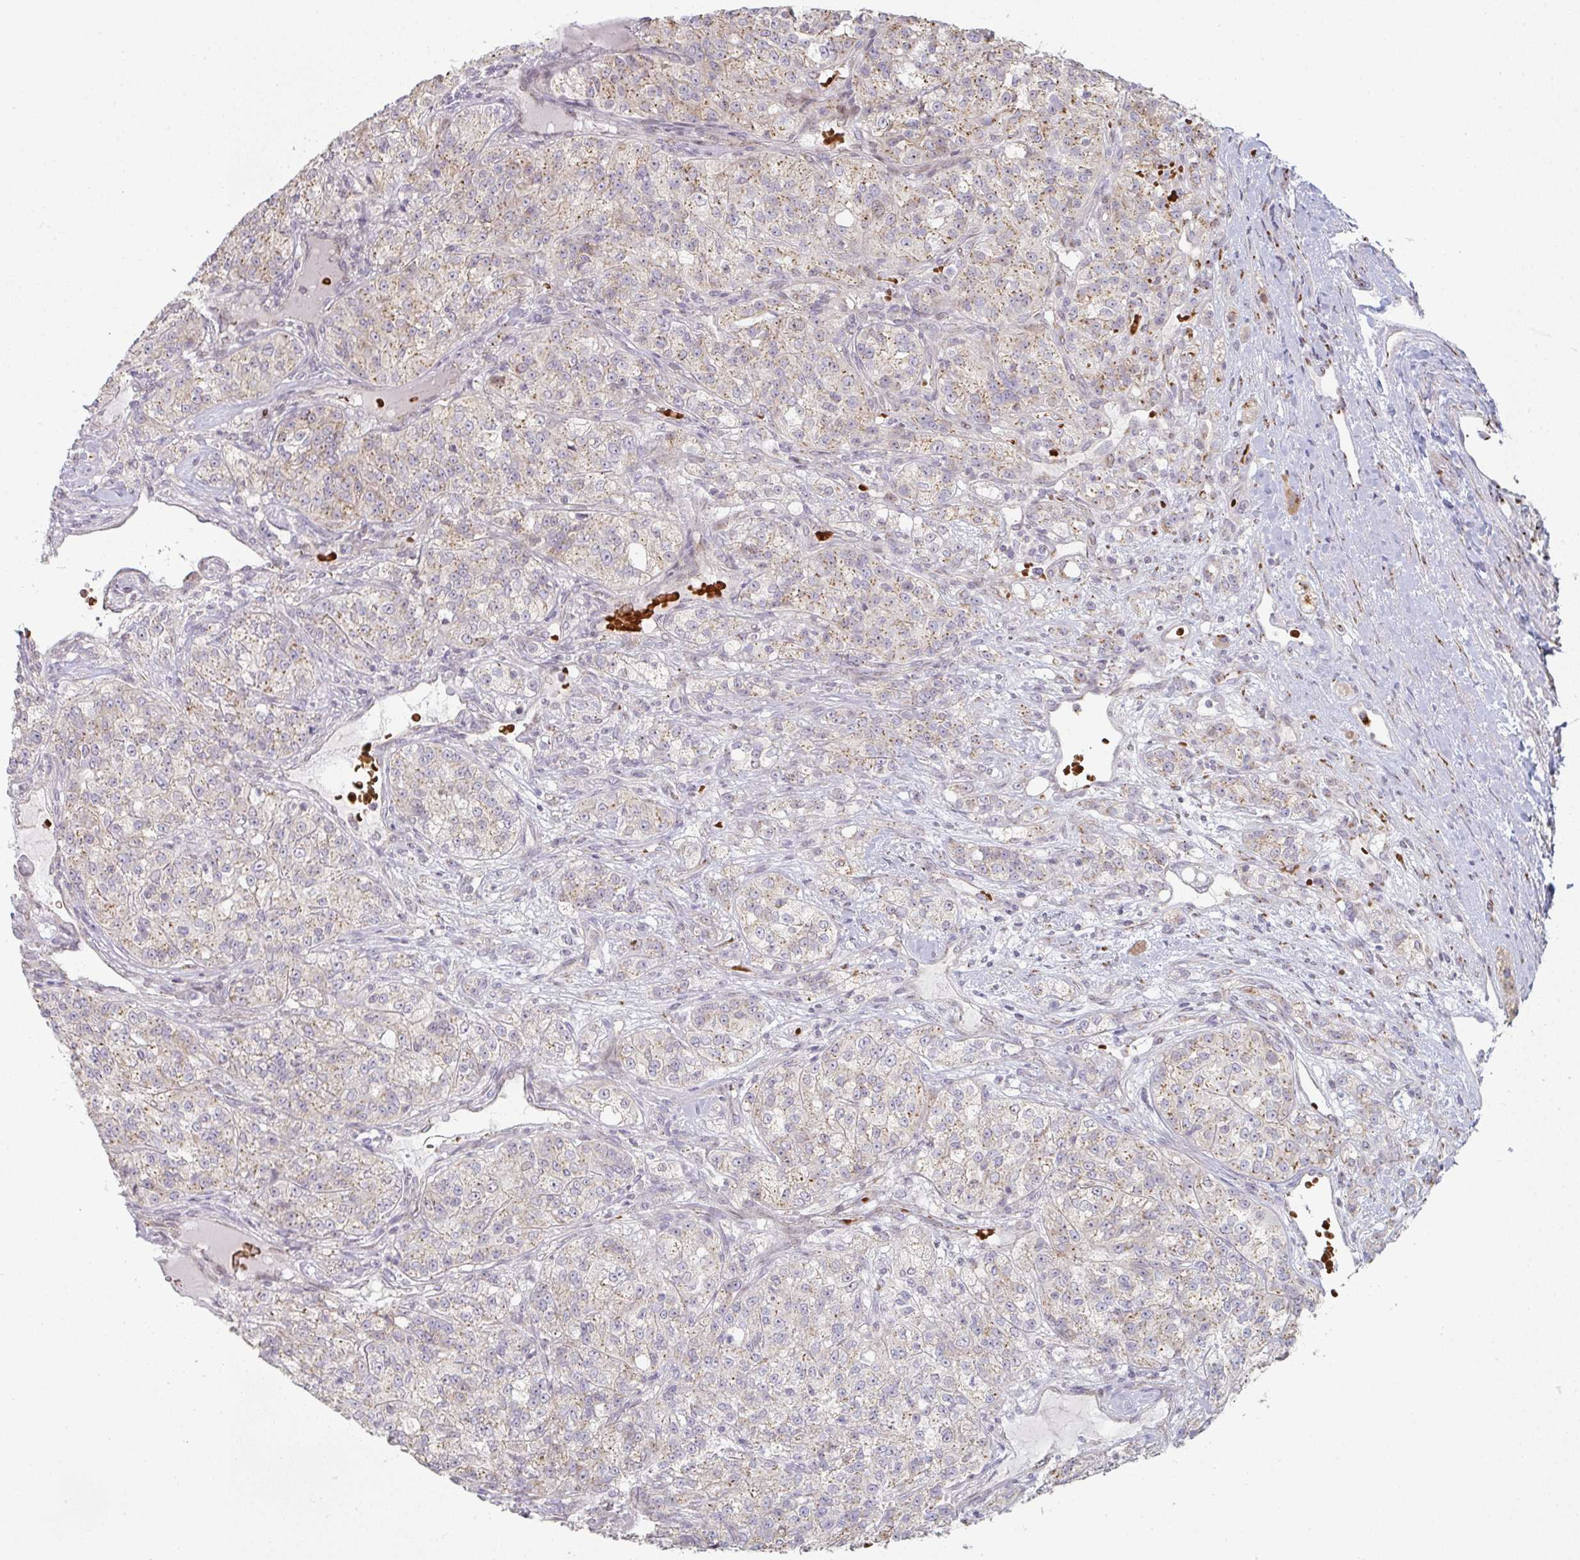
{"staining": {"intensity": "weak", "quantity": ">75%", "location": "cytoplasmic/membranous"}, "tissue": "renal cancer", "cell_type": "Tumor cells", "image_type": "cancer", "snomed": [{"axis": "morphology", "description": "Adenocarcinoma, NOS"}, {"axis": "topography", "description": "Kidney"}], "caption": "A brown stain shows weak cytoplasmic/membranous staining of a protein in renal cancer tumor cells. (DAB (3,3'-diaminobenzidine) = brown stain, brightfield microscopy at high magnification).", "gene": "ZNF526", "patient": {"sex": "female", "age": 63}}